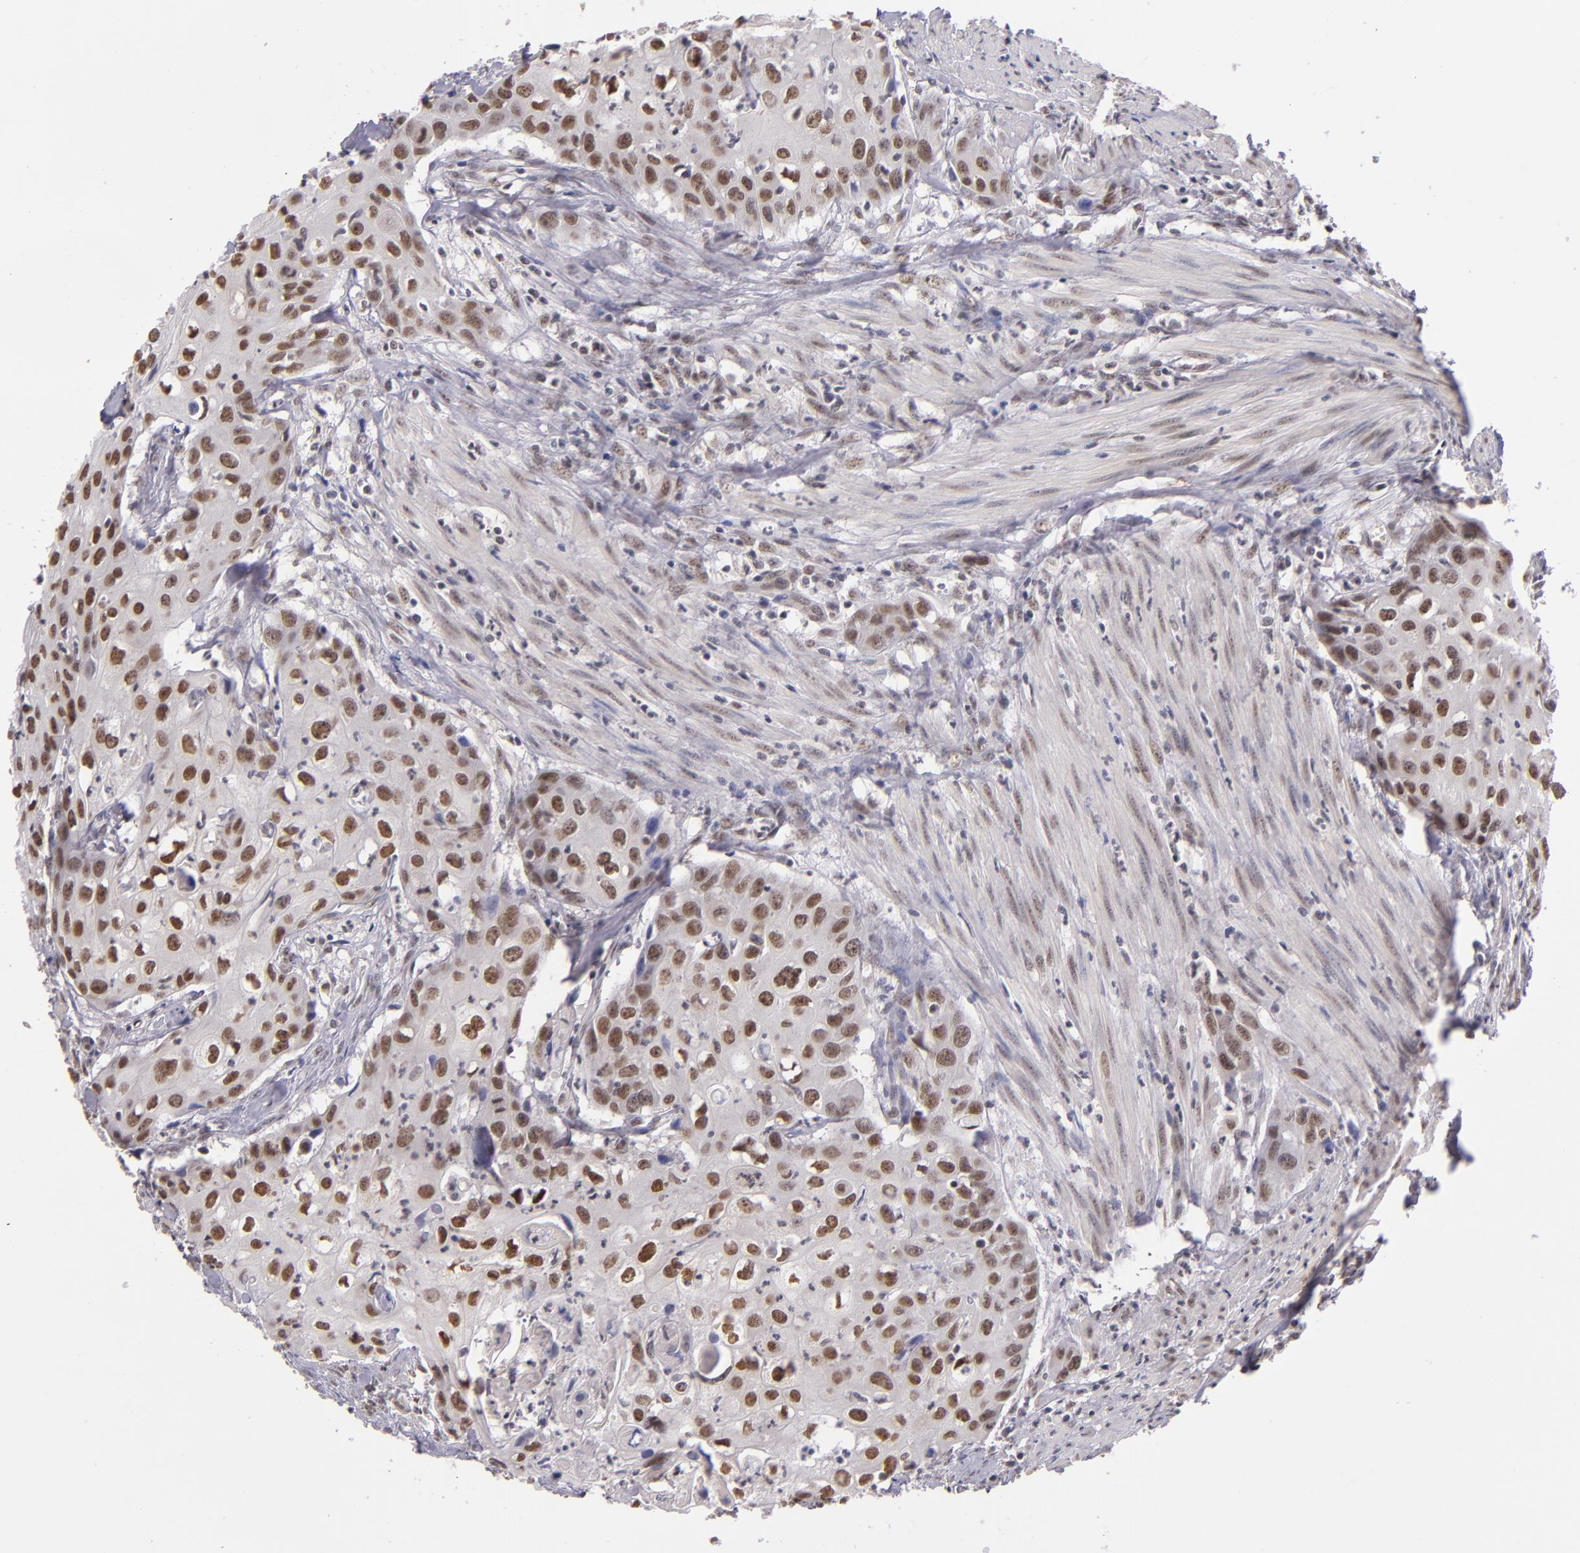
{"staining": {"intensity": "moderate", "quantity": ">75%", "location": "nuclear"}, "tissue": "urothelial cancer", "cell_type": "Tumor cells", "image_type": "cancer", "snomed": [{"axis": "morphology", "description": "Urothelial carcinoma, High grade"}, {"axis": "topography", "description": "Urinary bladder"}], "caption": "A micrograph of urothelial carcinoma (high-grade) stained for a protein shows moderate nuclear brown staining in tumor cells. The staining is performed using DAB brown chromogen to label protein expression. The nuclei are counter-stained blue using hematoxylin.", "gene": "ZNF148", "patient": {"sex": "male", "age": 54}}